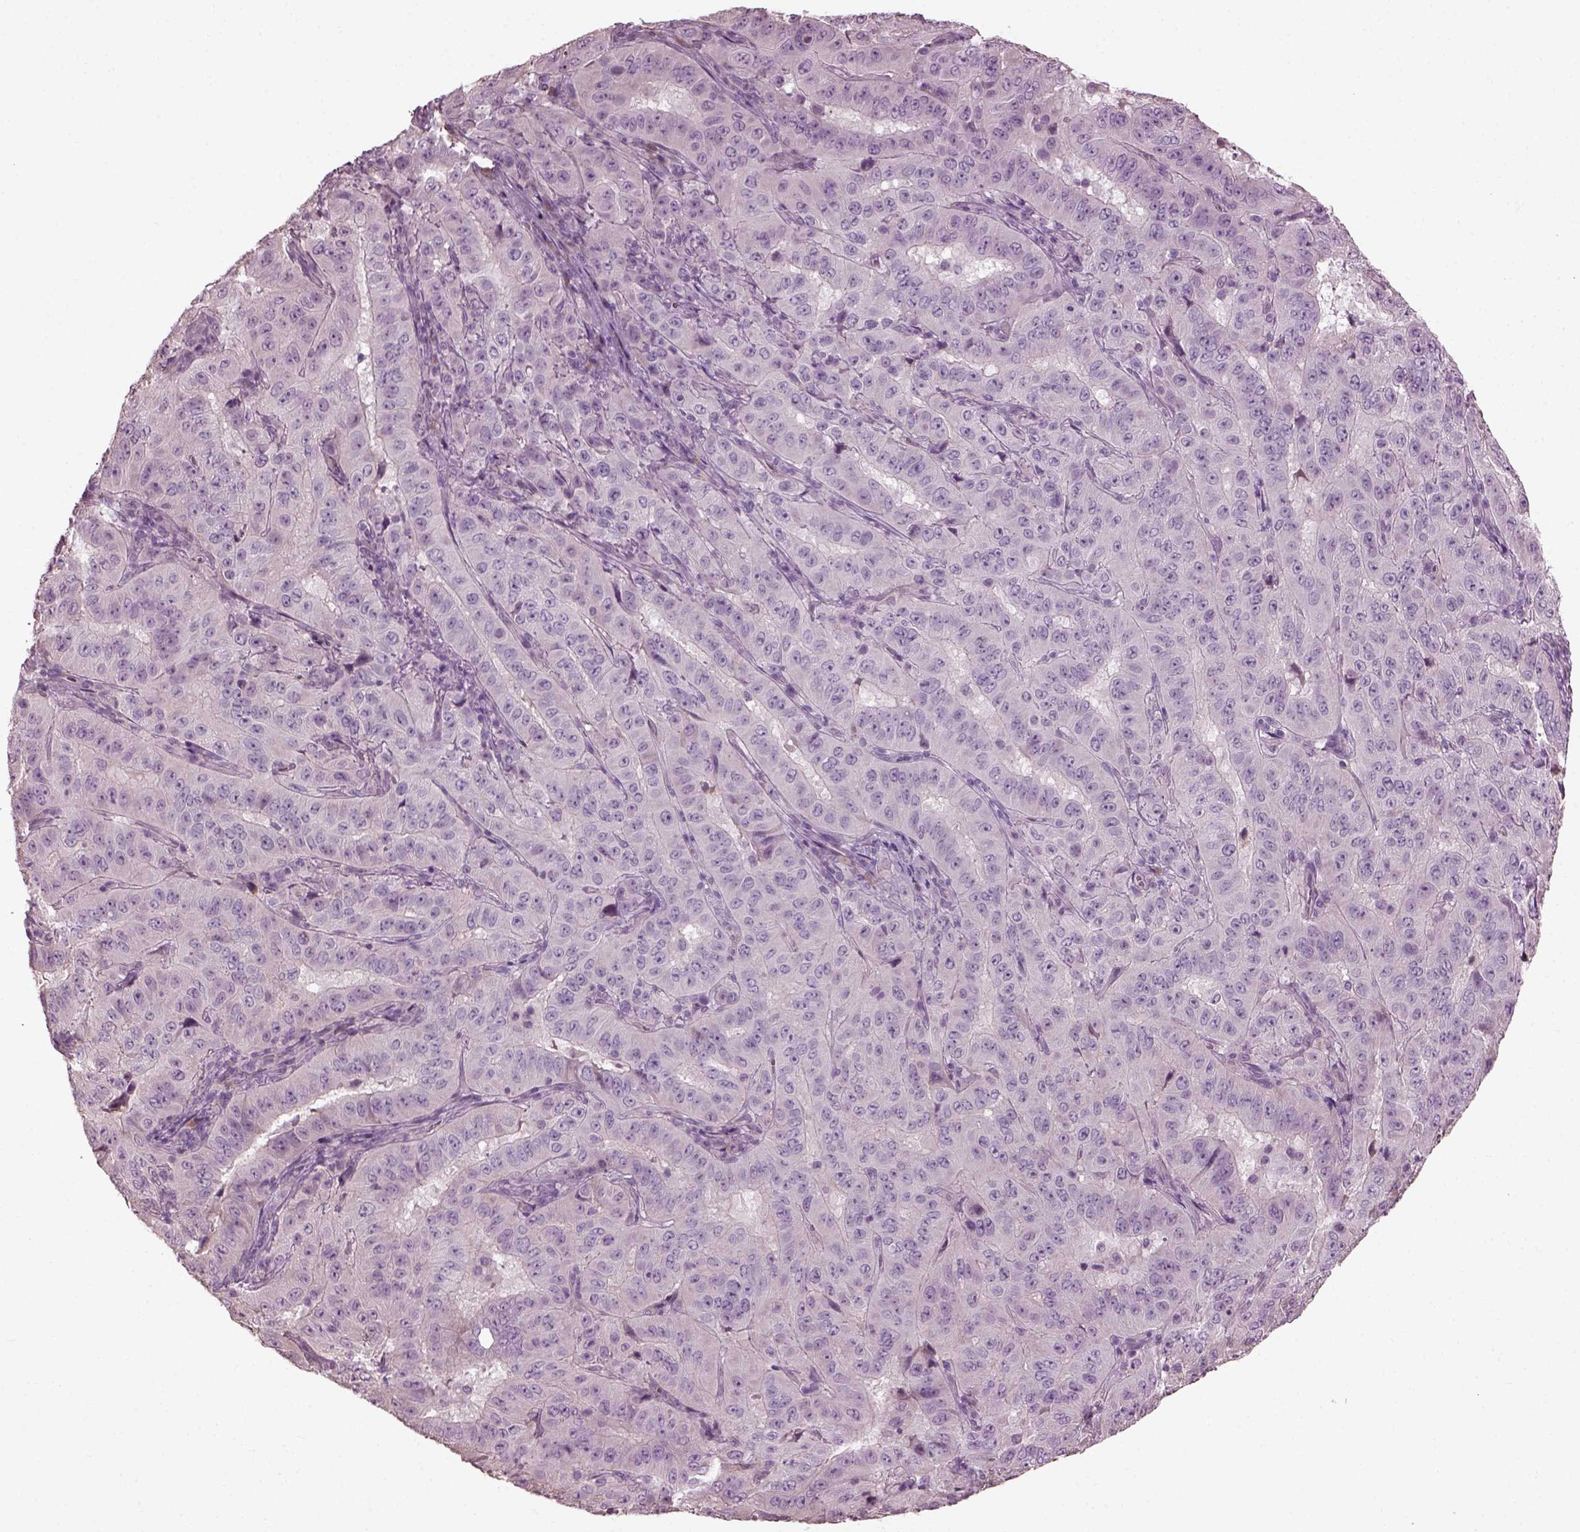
{"staining": {"intensity": "negative", "quantity": "none", "location": "none"}, "tissue": "pancreatic cancer", "cell_type": "Tumor cells", "image_type": "cancer", "snomed": [{"axis": "morphology", "description": "Adenocarcinoma, NOS"}, {"axis": "topography", "description": "Pancreas"}], "caption": "This is an immunohistochemistry image of pancreatic adenocarcinoma. There is no positivity in tumor cells.", "gene": "CABP5", "patient": {"sex": "male", "age": 63}}